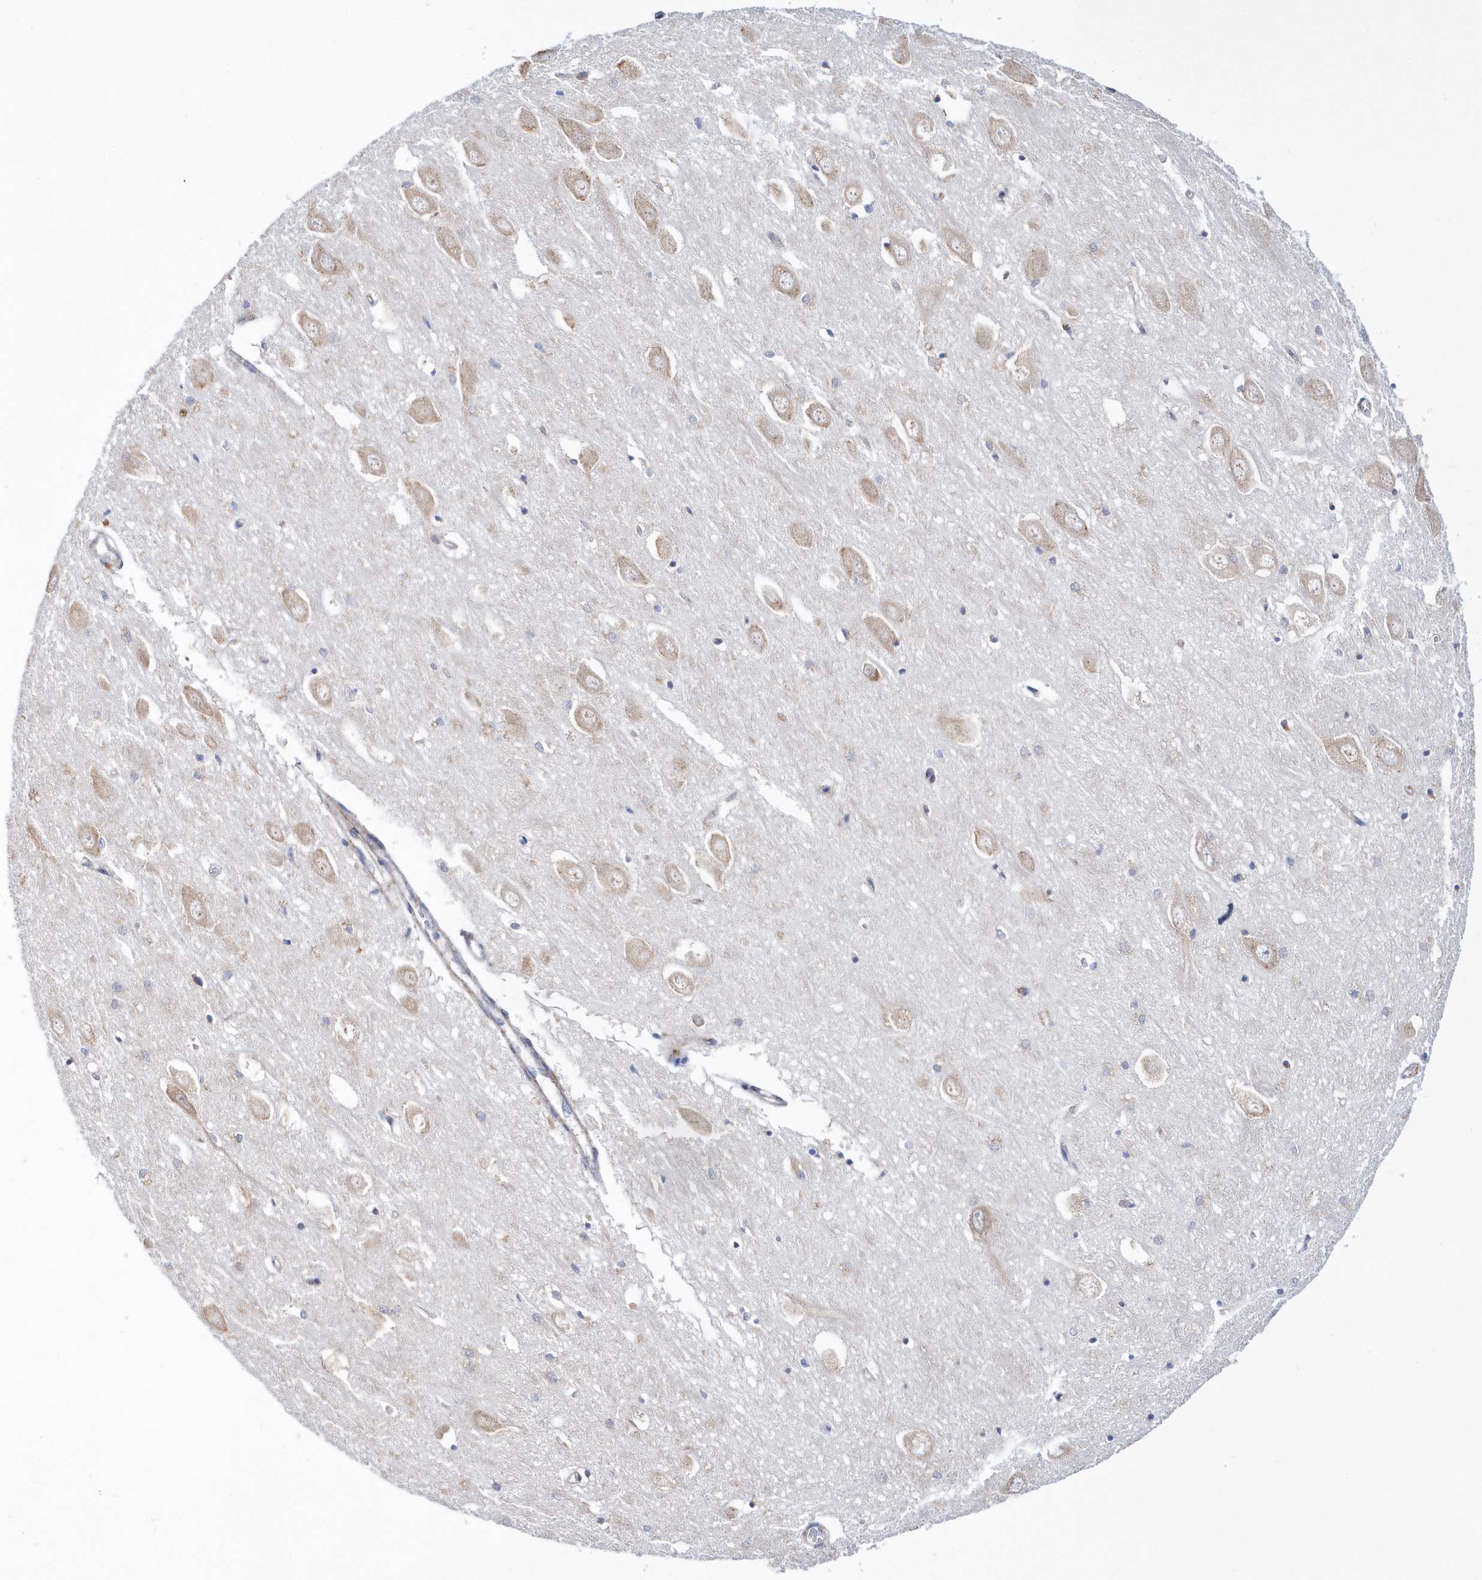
{"staining": {"intensity": "negative", "quantity": "none", "location": "none"}, "tissue": "hippocampus", "cell_type": "Glial cells", "image_type": "normal", "snomed": [{"axis": "morphology", "description": "Normal tissue, NOS"}, {"axis": "topography", "description": "Hippocampus"}], "caption": "Glial cells show no significant staining in normal hippocampus.", "gene": "SPATA5", "patient": {"sex": "female", "age": 64}}